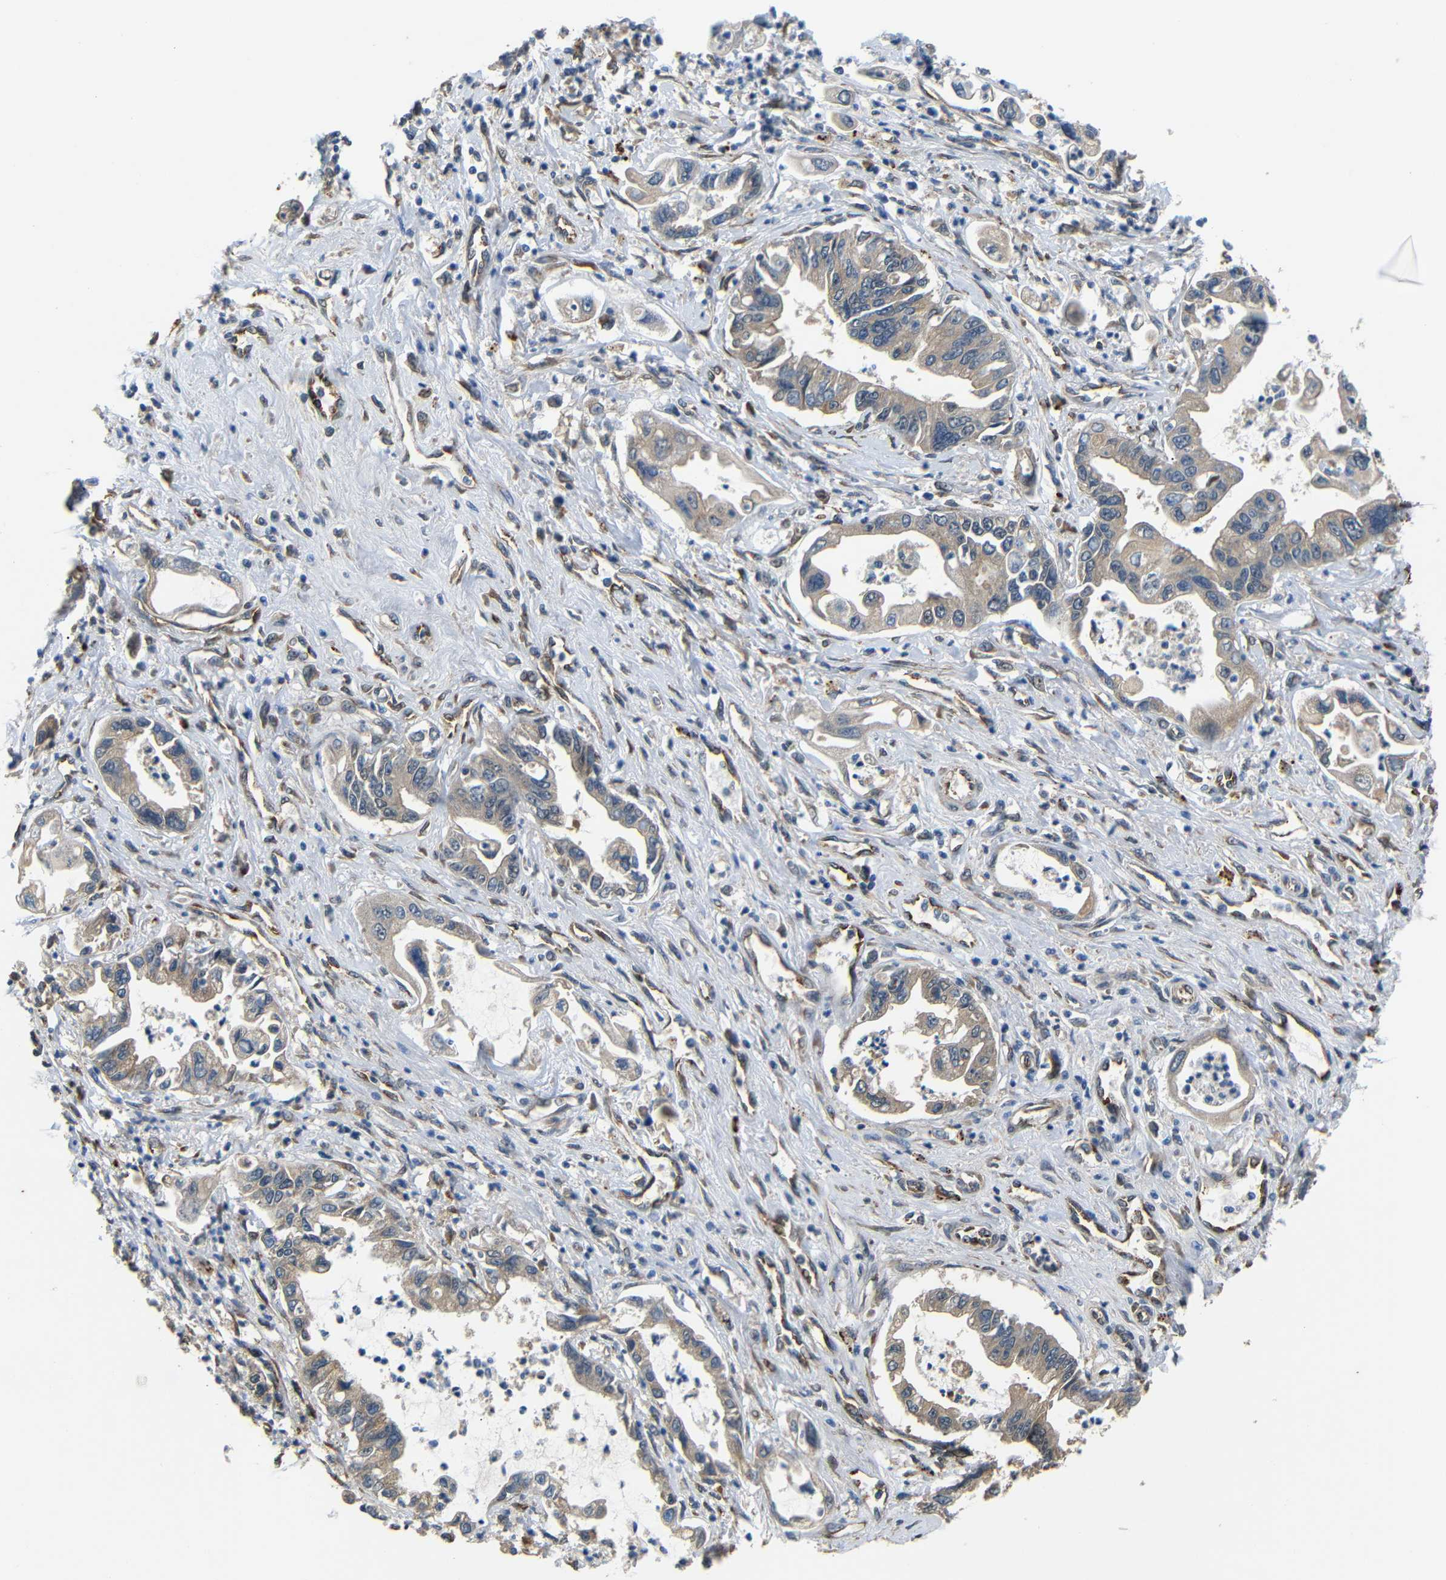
{"staining": {"intensity": "weak", "quantity": ">75%", "location": "cytoplasmic/membranous"}, "tissue": "pancreatic cancer", "cell_type": "Tumor cells", "image_type": "cancer", "snomed": [{"axis": "morphology", "description": "Adenocarcinoma, NOS"}, {"axis": "topography", "description": "Pancreas"}], "caption": "Immunohistochemical staining of human pancreatic adenocarcinoma reveals low levels of weak cytoplasmic/membranous protein staining in approximately >75% of tumor cells. (Brightfield microscopy of DAB IHC at high magnification).", "gene": "ATP7A", "patient": {"sex": "male", "age": 56}}